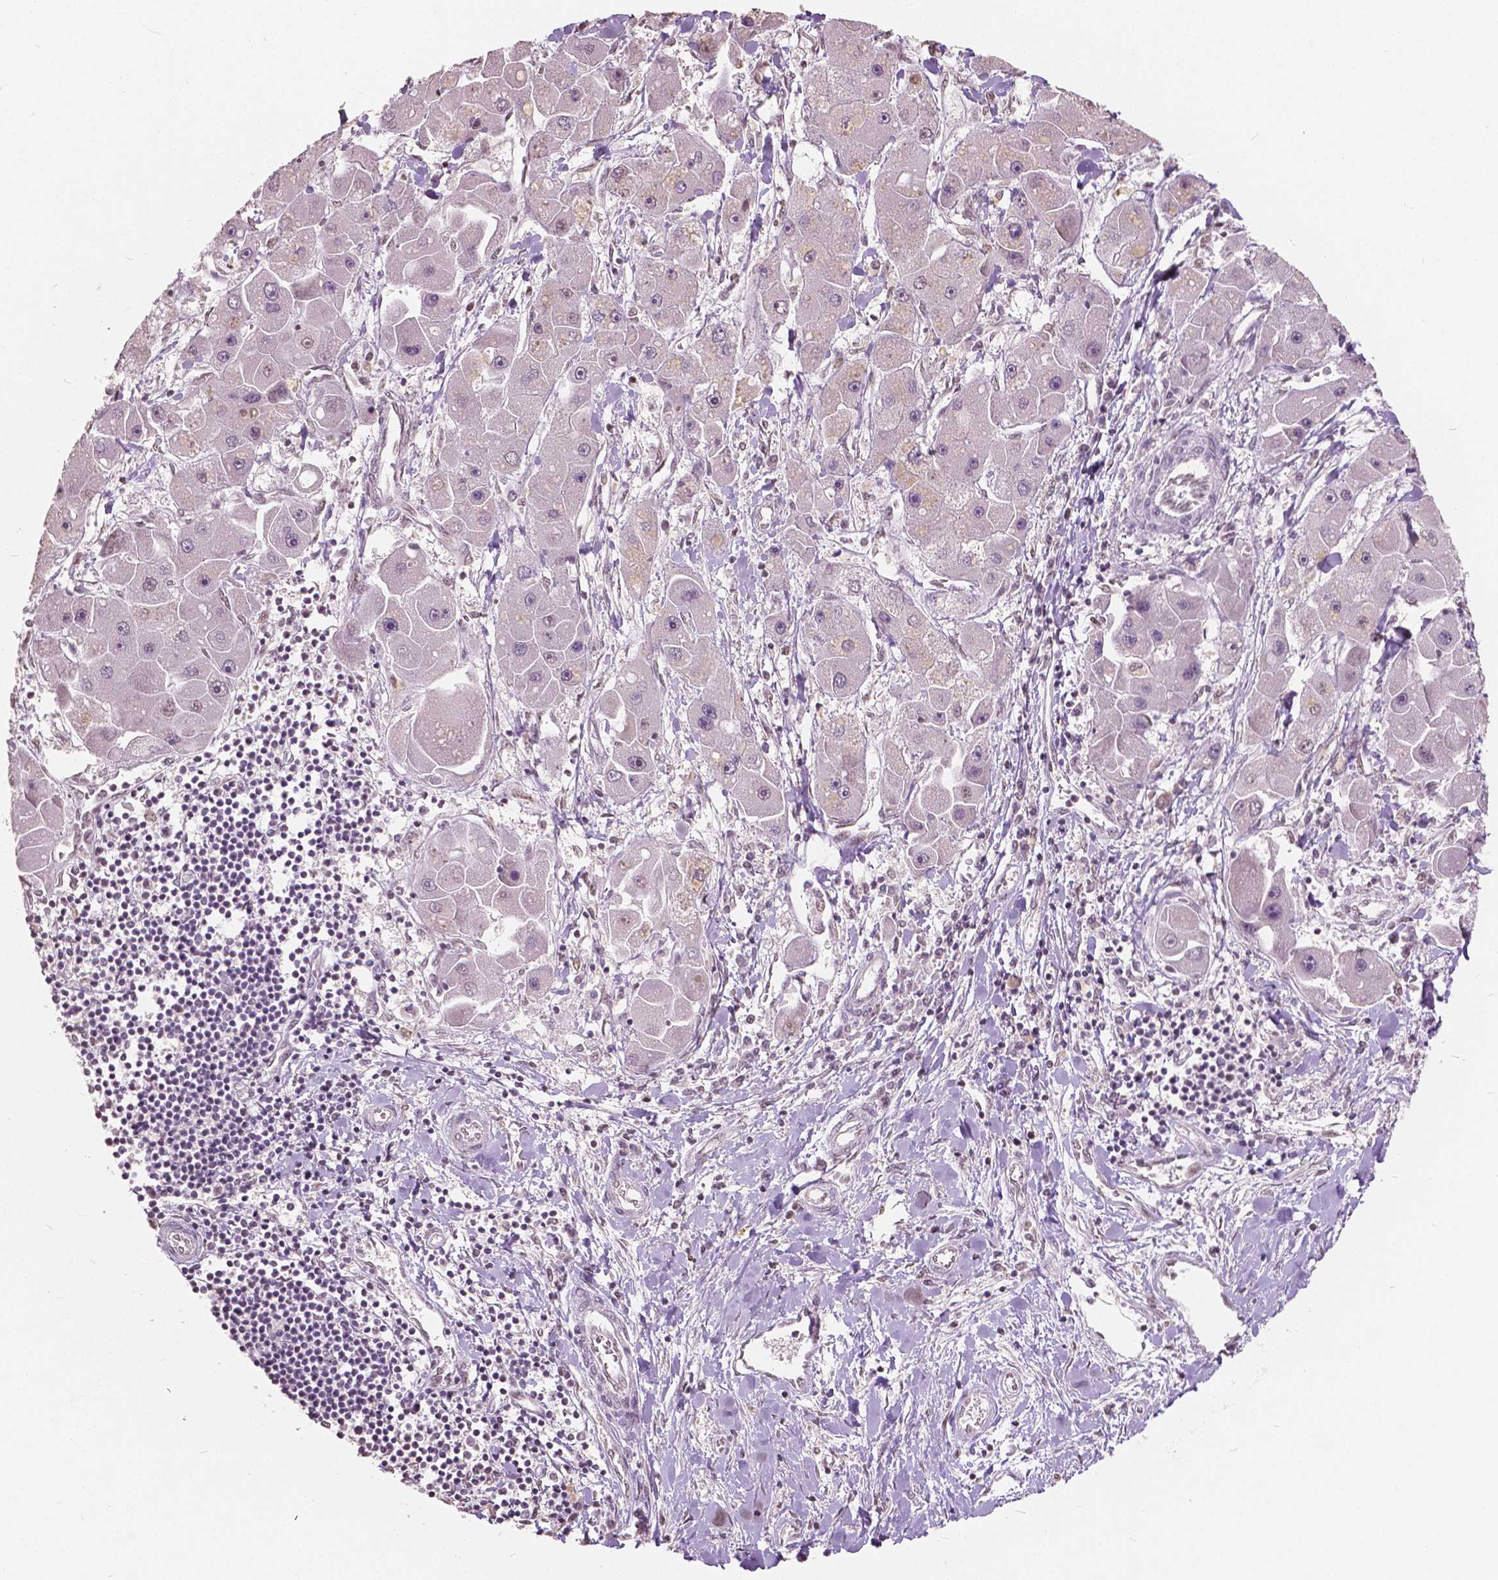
{"staining": {"intensity": "negative", "quantity": "none", "location": "none"}, "tissue": "liver cancer", "cell_type": "Tumor cells", "image_type": "cancer", "snomed": [{"axis": "morphology", "description": "Carcinoma, Hepatocellular, NOS"}, {"axis": "topography", "description": "Liver"}], "caption": "High power microscopy micrograph of an IHC micrograph of hepatocellular carcinoma (liver), revealing no significant staining in tumor cells. Nuclei are stained in blue.", "gene": "HOXA10", "patient": {"sex": "male", "age": 24}}